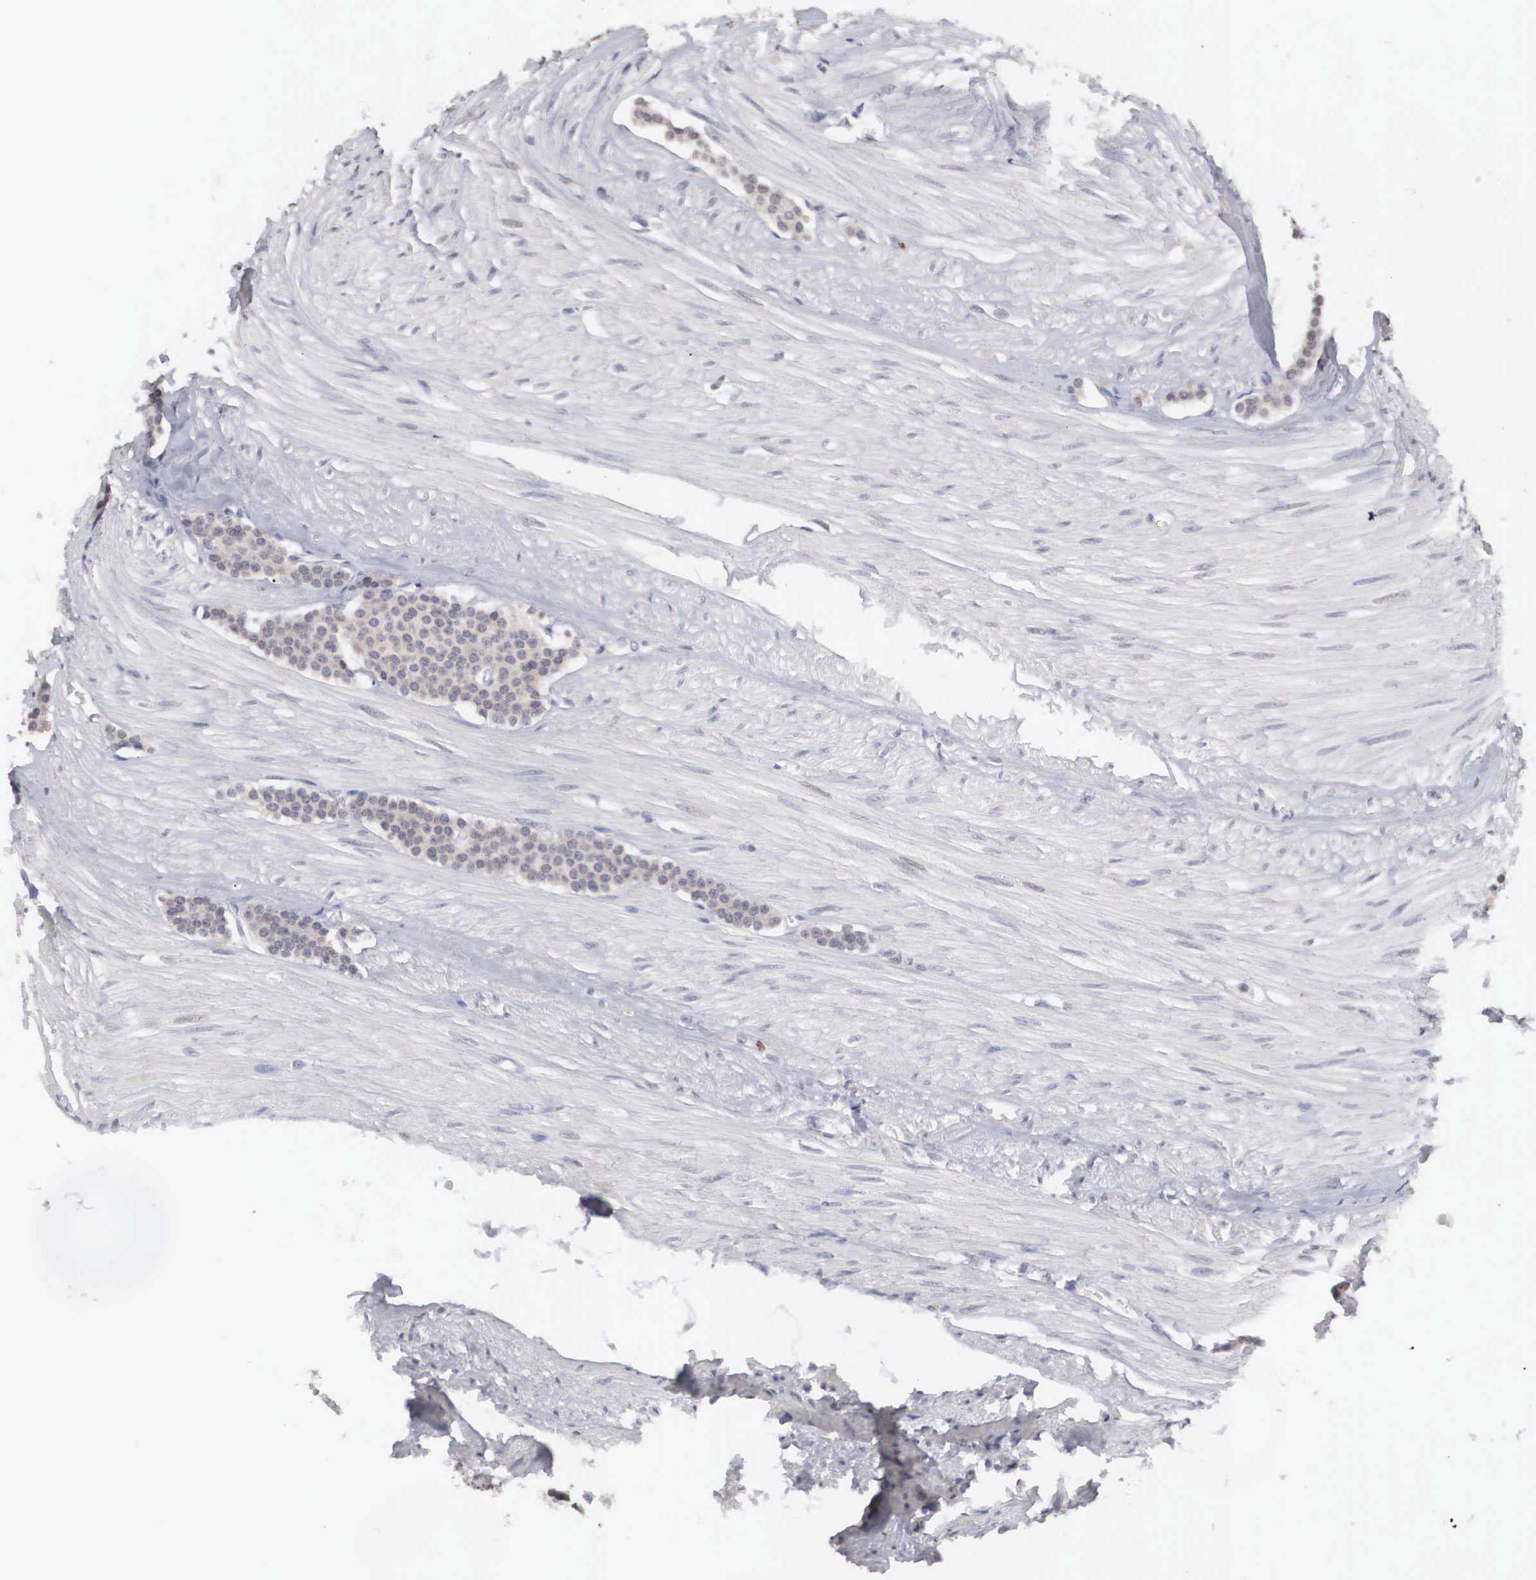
{"staining": {"intensity": "weak", "quantity": "25%-75%", "location": "cytoplasmic/membranous"}, "tissue": "carcinoid", "cell_type": "Tumor cells", "image_type": "cancer", "snomed": [{"axis": "morphology", "description": "Carcinoid, malignant, NOS"}, {"axis": "topography", "description": "Small intestine"}], "caption": "Protein expression by IHC displays weak cytoplasmic/membranous staining in about 25%-75% of tumor cells in carcinoid (malignant).", "gene": "HMOX1", "patient": {"sex": "male", "age": 60}}